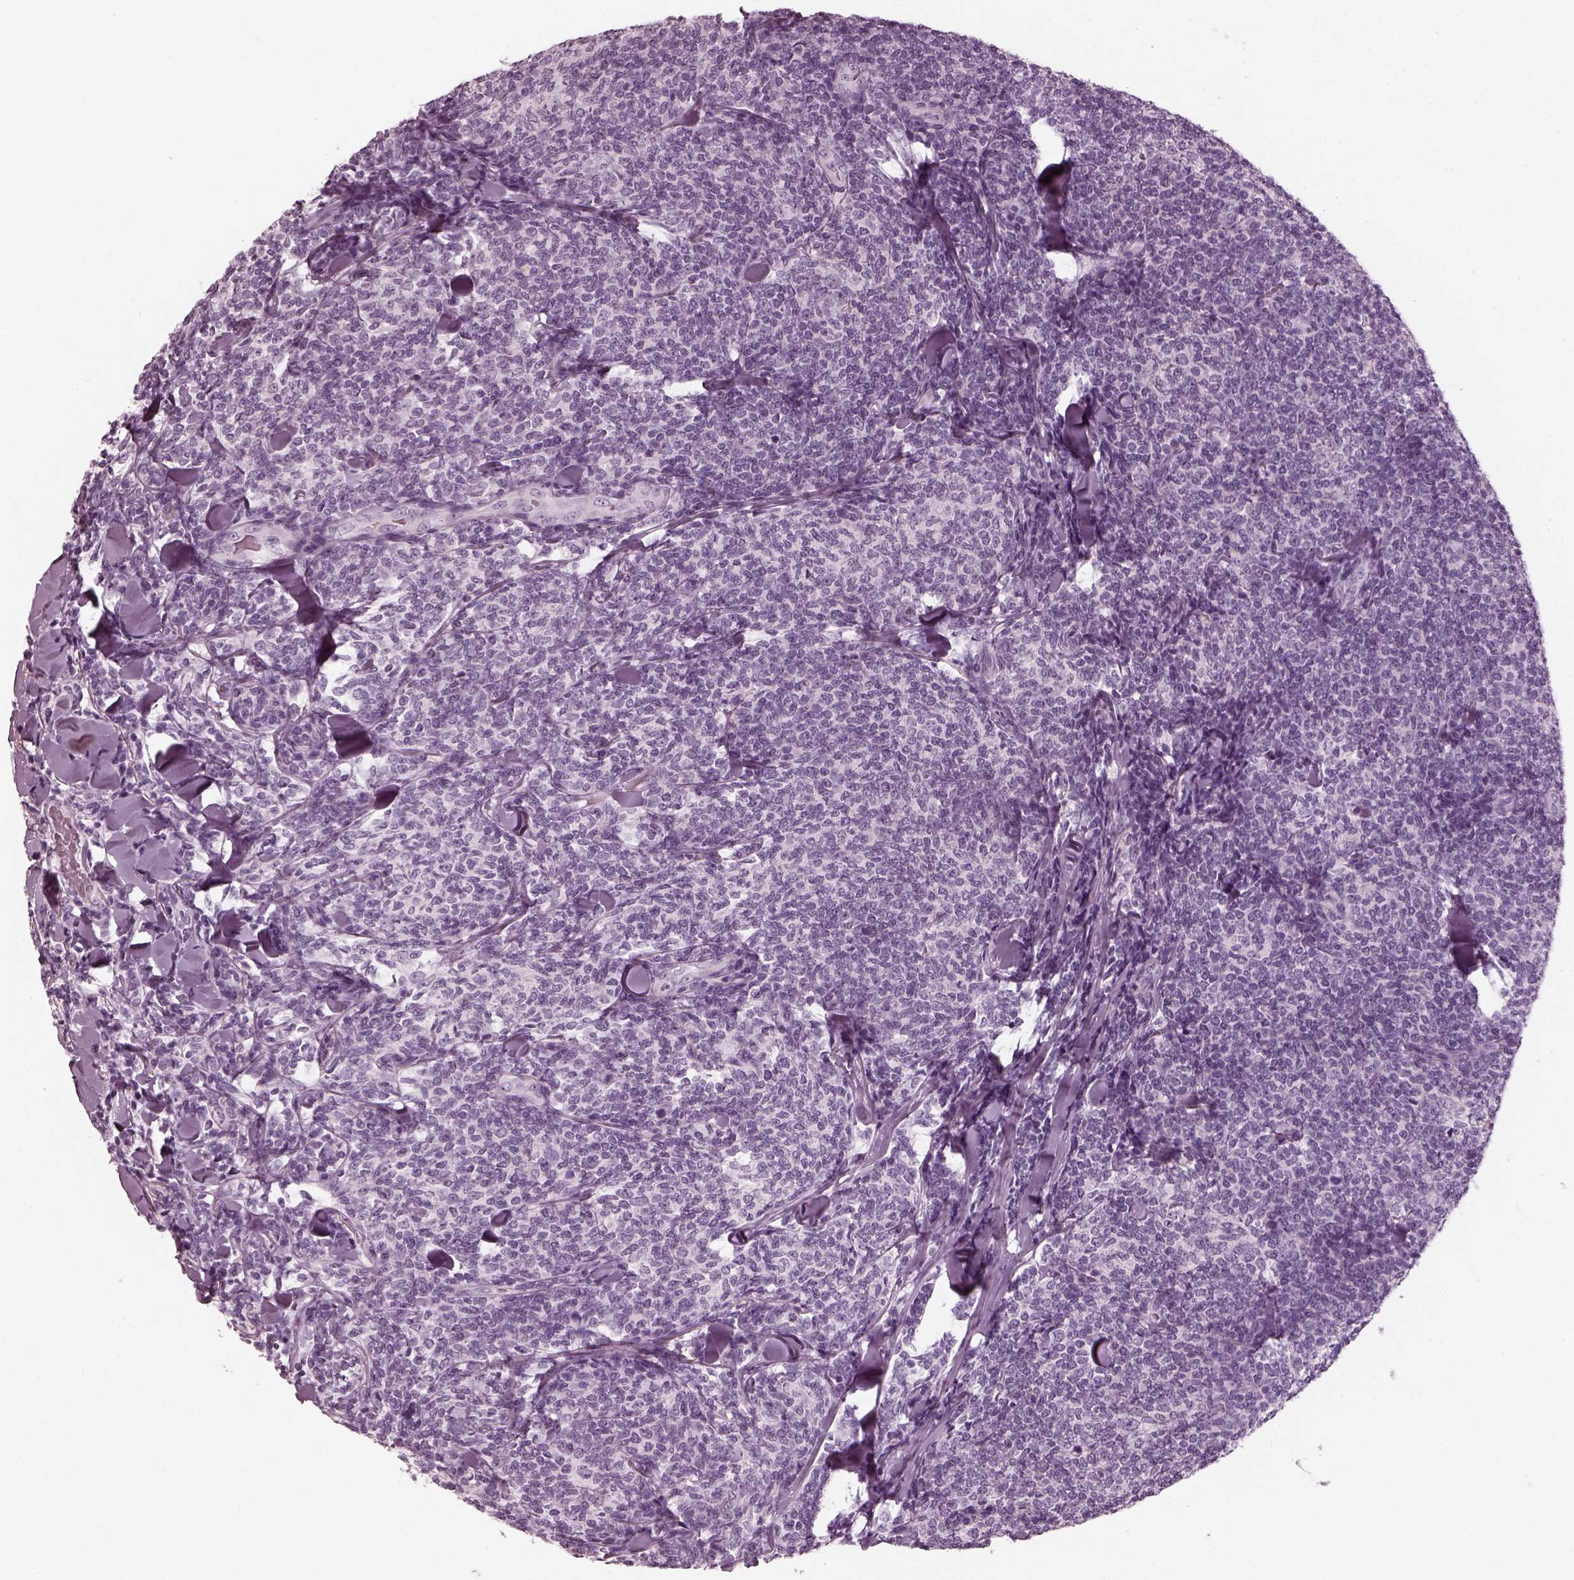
{"staining": {"intensity": "negative", "quantity": "none", "location": "none"}, "tissue": "lymphoma", "cell_type": "Tumor cells", "image_type": "cancer", "snomed": [{"axis": "morphology", "description": "Malignant lymphoma, non-Hodgkin's type, Low grade"}, {"axis": "topography", "description": "Lymph node"}], "caption": "Immunohistochemistry micrograph of human low-grade malignant lymphoma, non-Hodgkin's type stained for a protein (brown), which shows no expression in tumor cells. (Immunohistochemistry, brightfield microscopy, high magnification).", "gene": "RCVRN", "patient": {"sex": "female", "age": 56}}